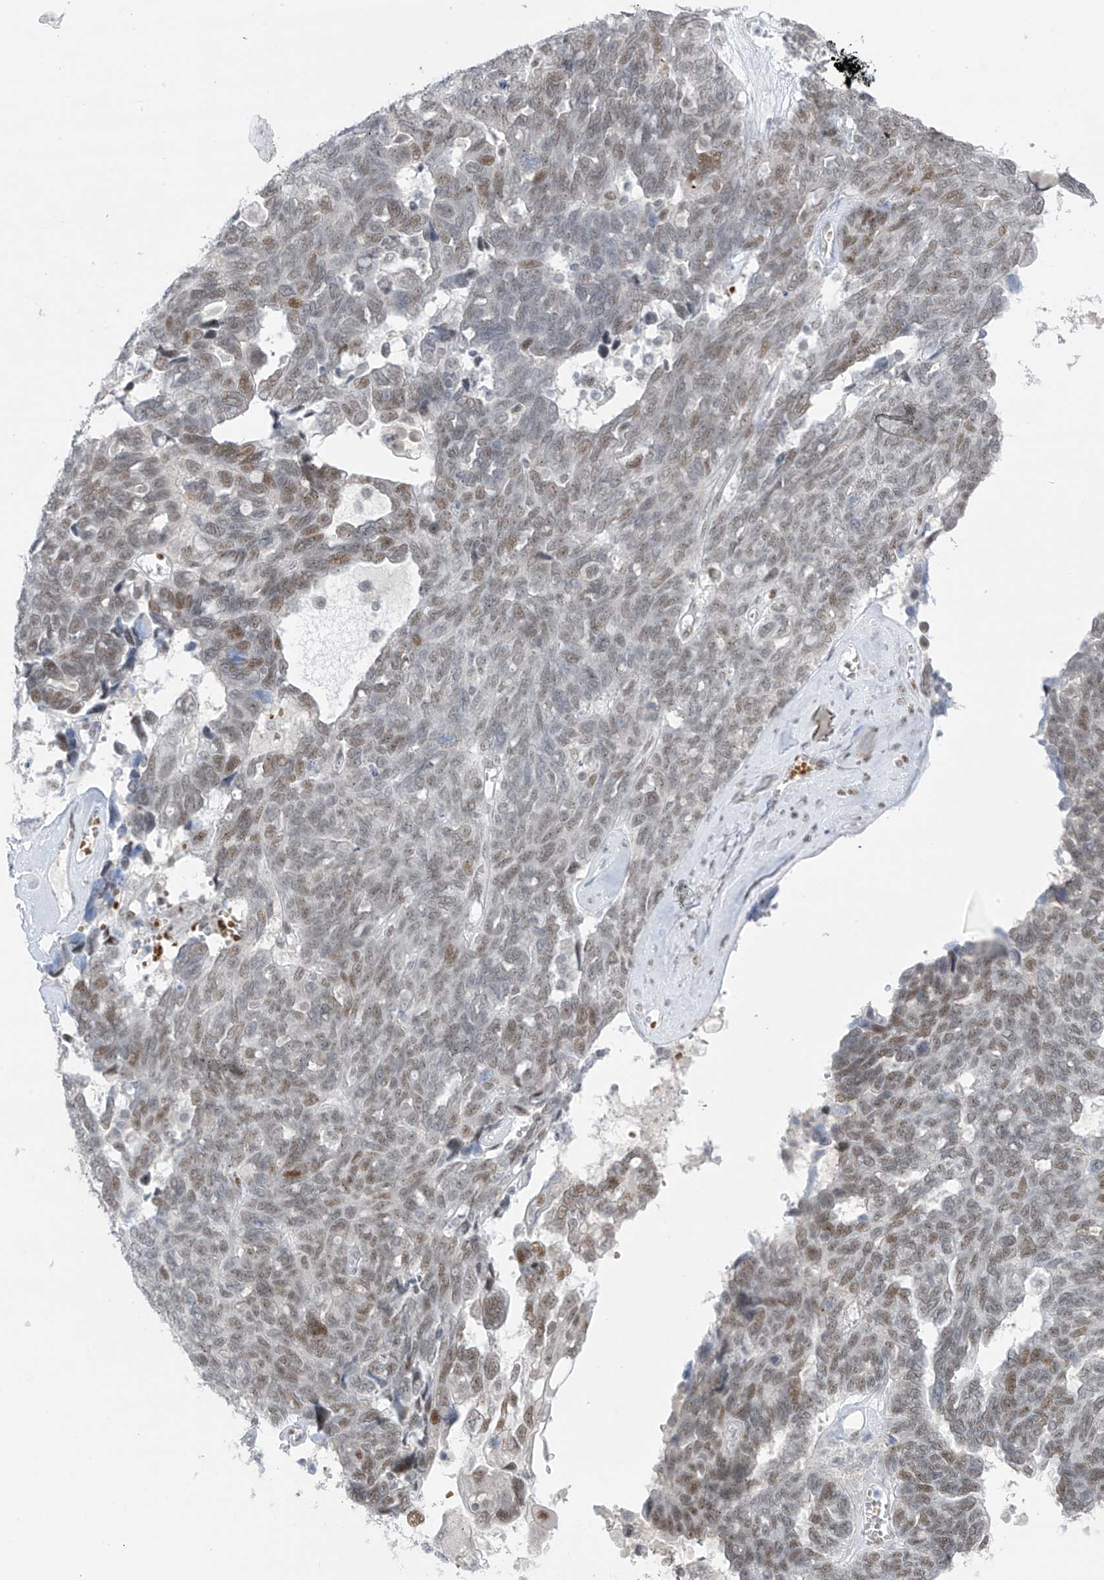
{"staining": {"intensity": "moderate", "quantity": "<25%", "location": "nuclear"}, "tissue": "ovarian cancer", "cell_type": "Tumor cells", "image_type": "cancer", "snomed": [{"axis": "morphology", "description": "Cystadenocarcinoma, serous, NOS"}, {"axis": "topography", "description": "Ovary"}], "caption": "Protein staining of ovarian cancer (serous cystadenocarcinoma) tissue shows moderate nuclear positivity in about <25% of tumor cells.", "gene": "ZCWPW2", "patient": {"sex": "female", "age": 79}}